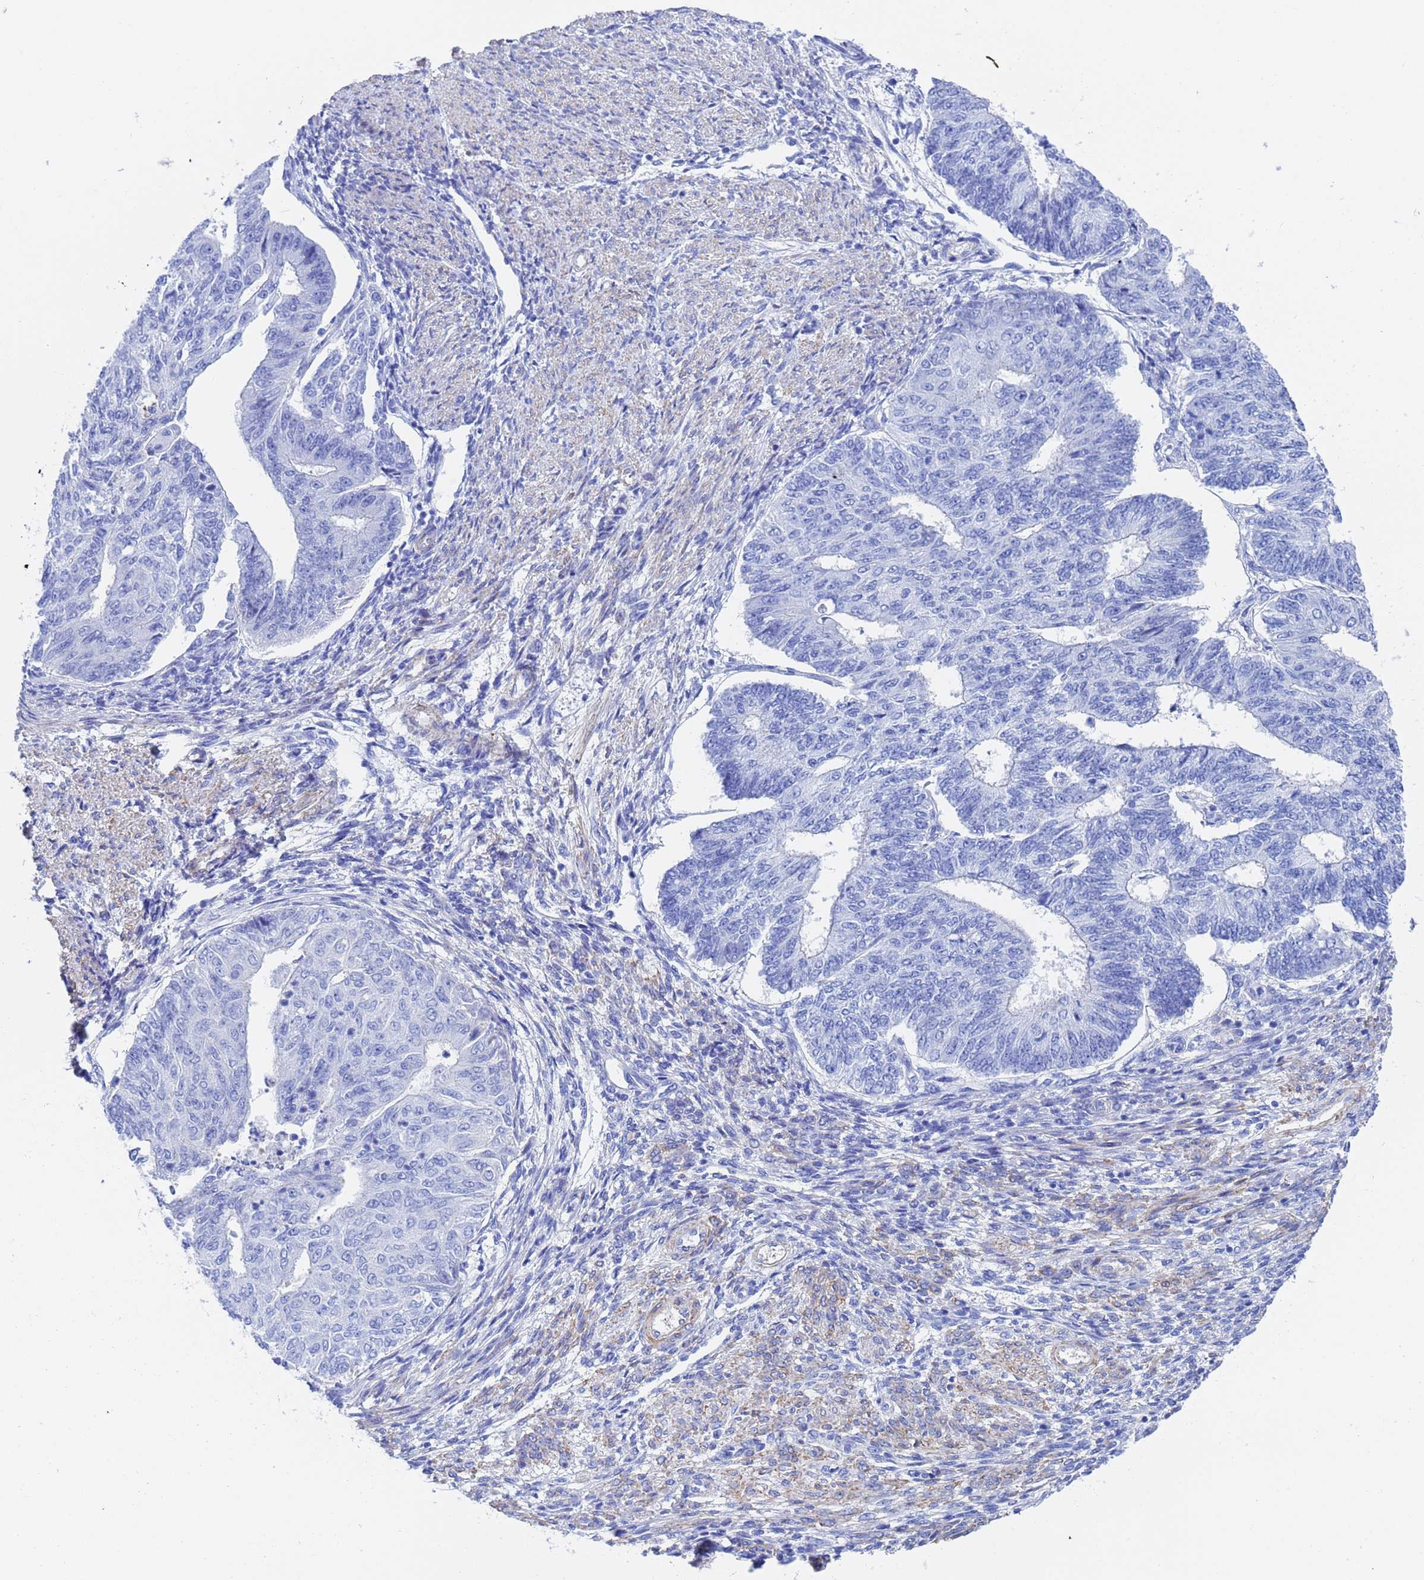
{"staining": {"intensity": "negative", "quantity": "none", "location": "none"}, "tissue": "endometrial cancer", "cell_type": "Tumor cells", "image_type": "cancer", "snomed": [{"axis": "morphology", "description": "Adenocarcinoma, NOS"}, {"axis": "topography", "description": "Endometrium"}], "caption": "Micrograph shows no significant protein positivity in tumor cells of endometrial adenocarcinoma.", "gene": "CST4", "patient": {"sex": "female", "age": 32}}